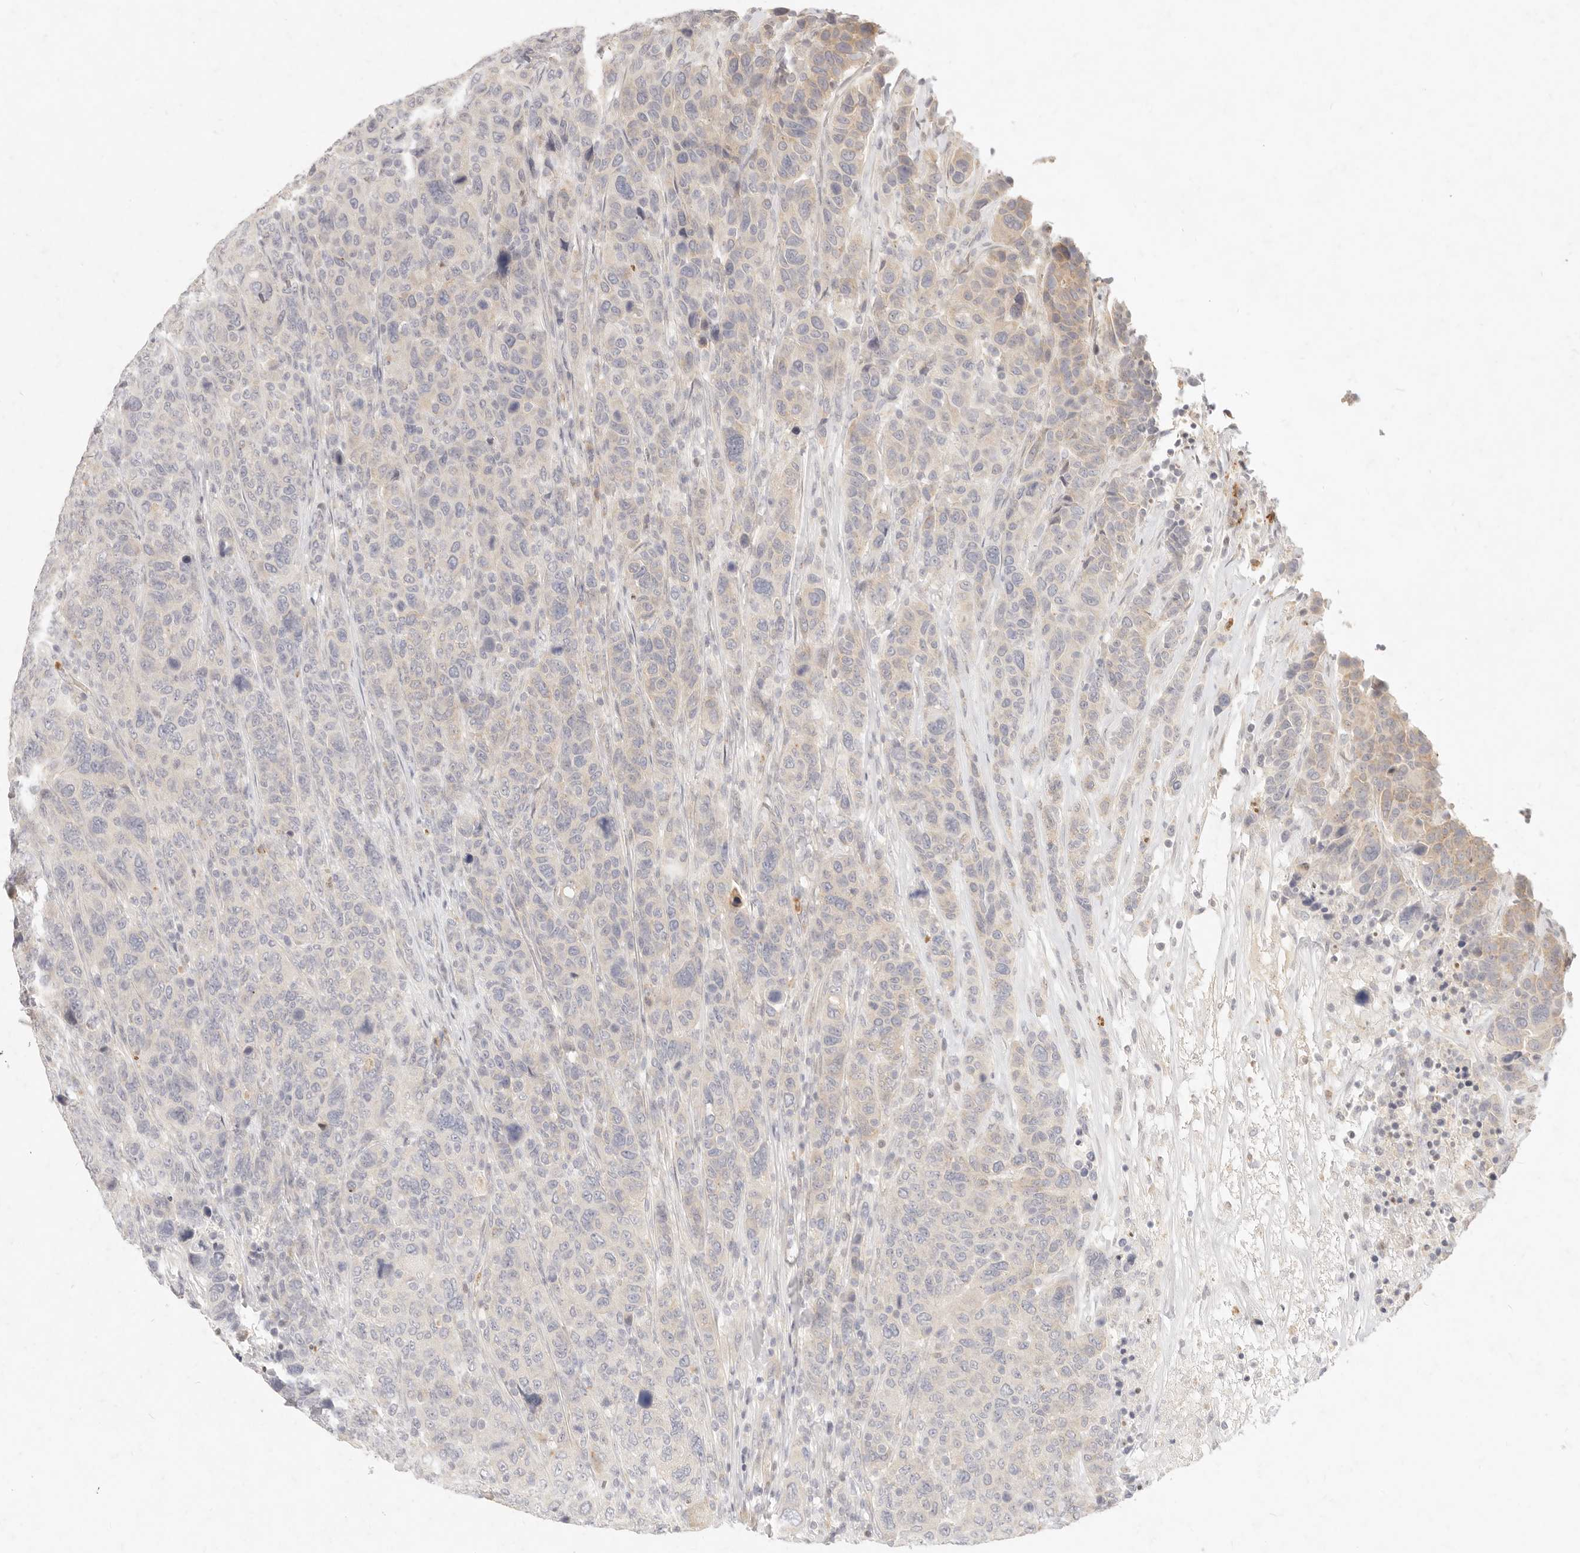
{"staining": {"intensity": "negative", "quantity": "none", "location": "none"}, "tissue": "breast cancer", "cell_type": "Tumor cells", "image_type": "cancer", "snomed": [{"axis": "morphology", "description": "Duct carcinoma"}, {"axis": "topography", "description": "Breast"}], "caption": "An immunohistochemistry image of breast cancer (invasive ductal carcinoma) is shown. There is no staining in tumor cells of breast cancer (invasive ductal carcinoma).", "gene": "ASCL3", "patient": {"sex": "female", "age": 37}}